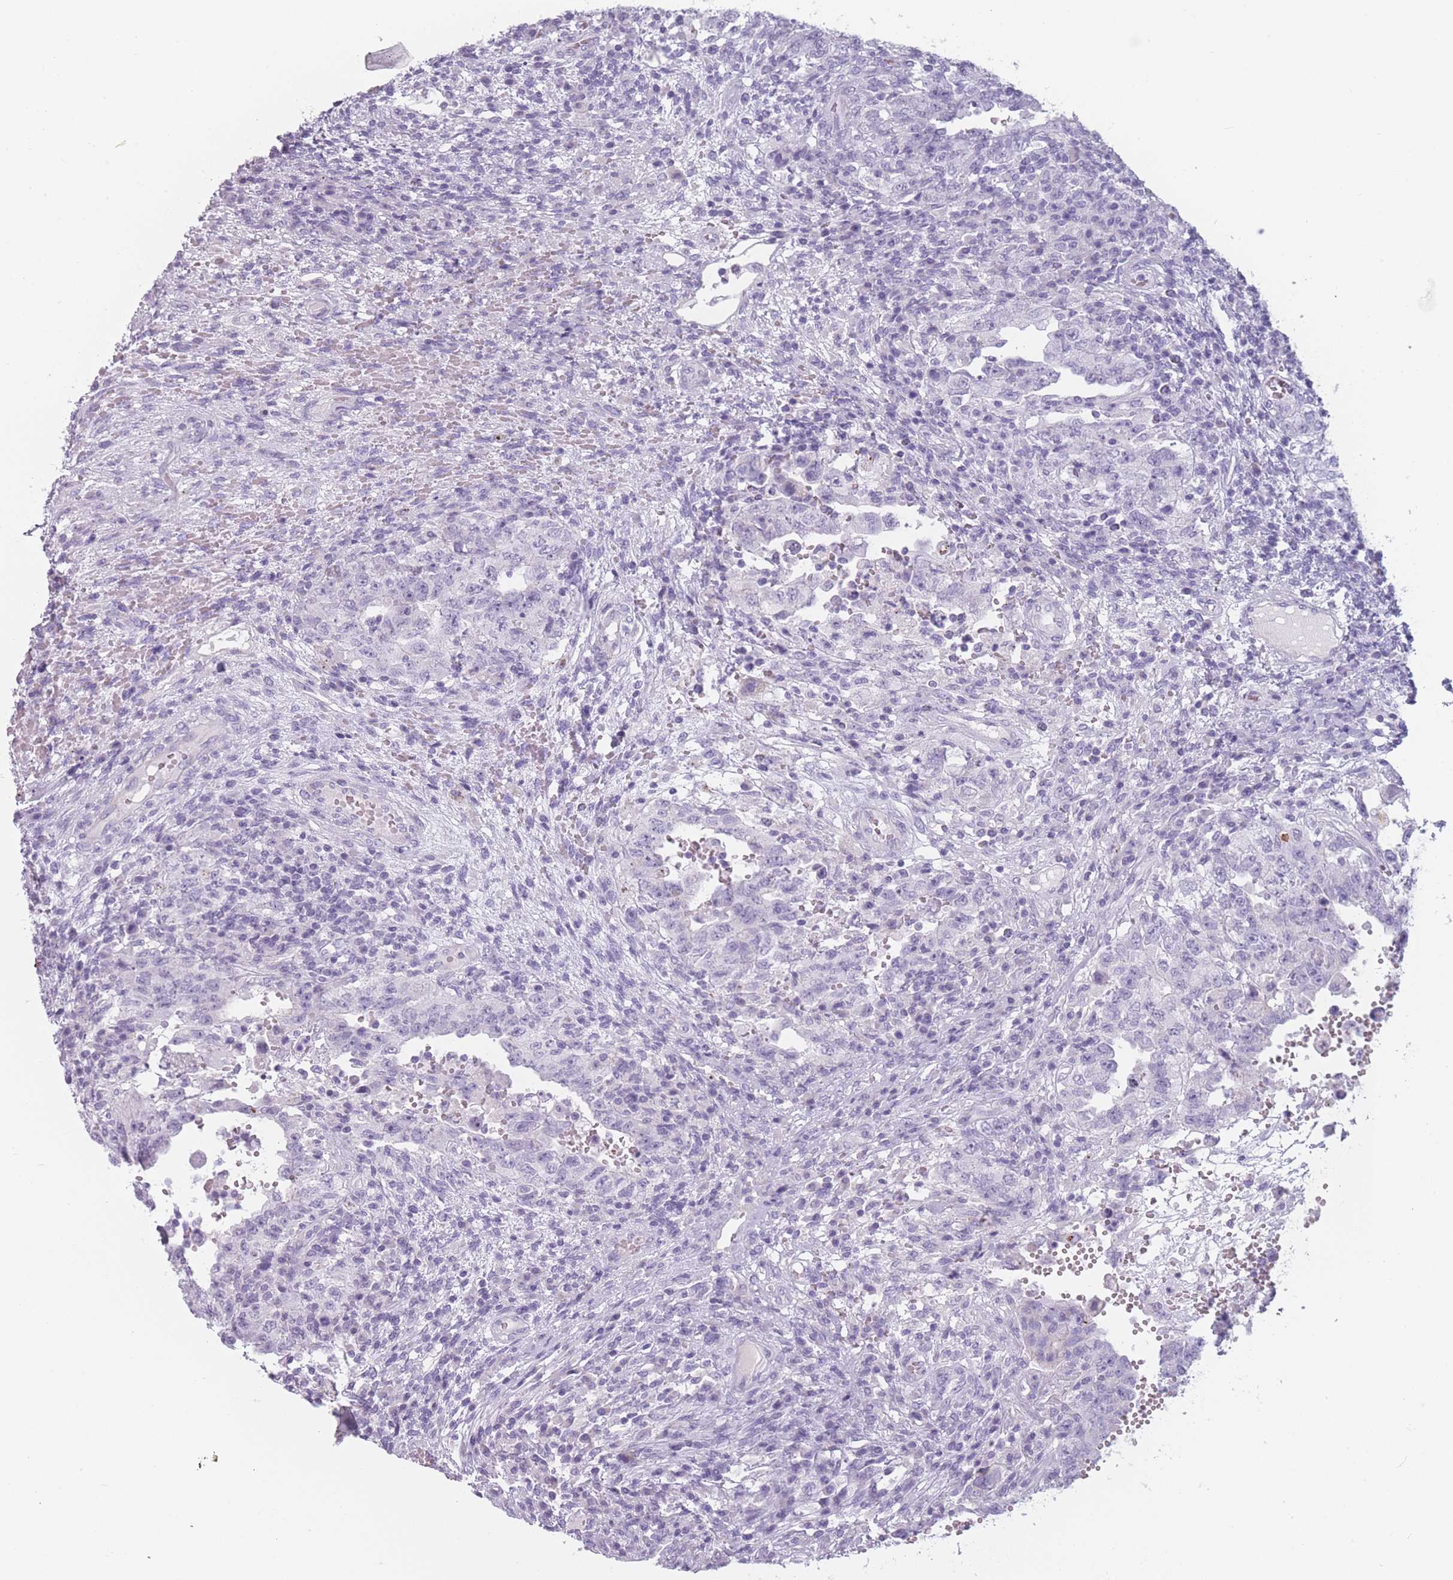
{"staining": {"intensity": "negative", "quantity": "none", "location": "none"}, "tissue": "testis cancer", "cell_type": "Tumor cells", "image_type": "cancer", "snomed": [{"axis": "morphology", "description": "Carcinoma, Embryonal, NOS"}, {"axis": "topography", "description": "Testis"}], "caption": "Testis embryonal carcinoma was stained to show a protein in brown. There is no significant expression in tumor cells.", "gene": "PPFIA3", "patient": {"sex": "male", "age": 26}}